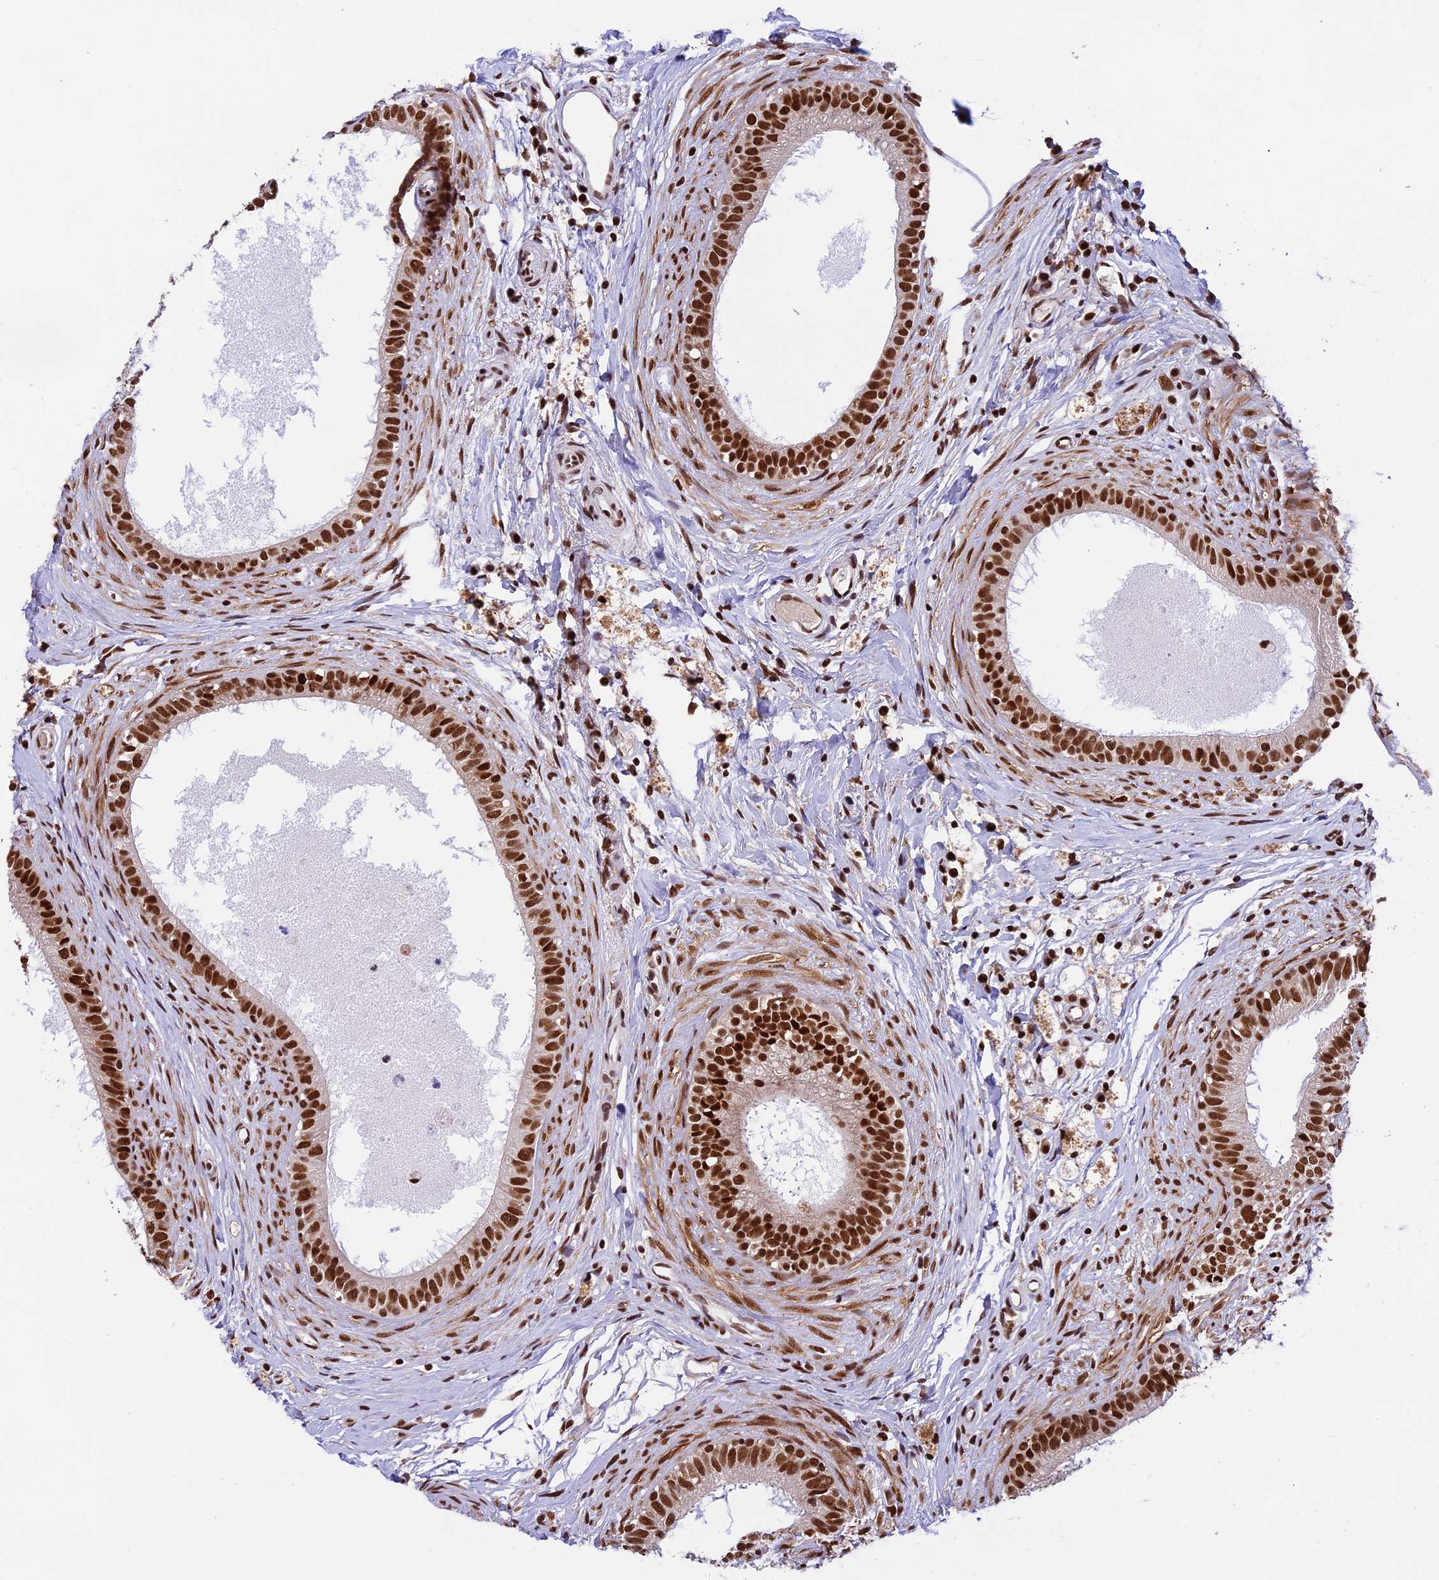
{"staining": {"intensity": "strong", "quantity": ">75%", "location": "nuclear"}, "tissue": "epididymis", "cell_type": "Glandular cells", "image_type": "normal", "snomed": [{"axis": "morphology", "description": "Normal tissue, NOS"}, {"axis": "topography", "description": "Epididymis"}], "caption": "A brown stain shows strong nuclear expression of a protein in glandular cells of normal human epididymis. The staining was performed using DAB (3,3'-diaminobenzidine), with brown indicating positive protein expression. Nuclei are stained blue with hematoxylin.", "gene": "RAMACL", "patient": {"sex": "male", "age": 80}}